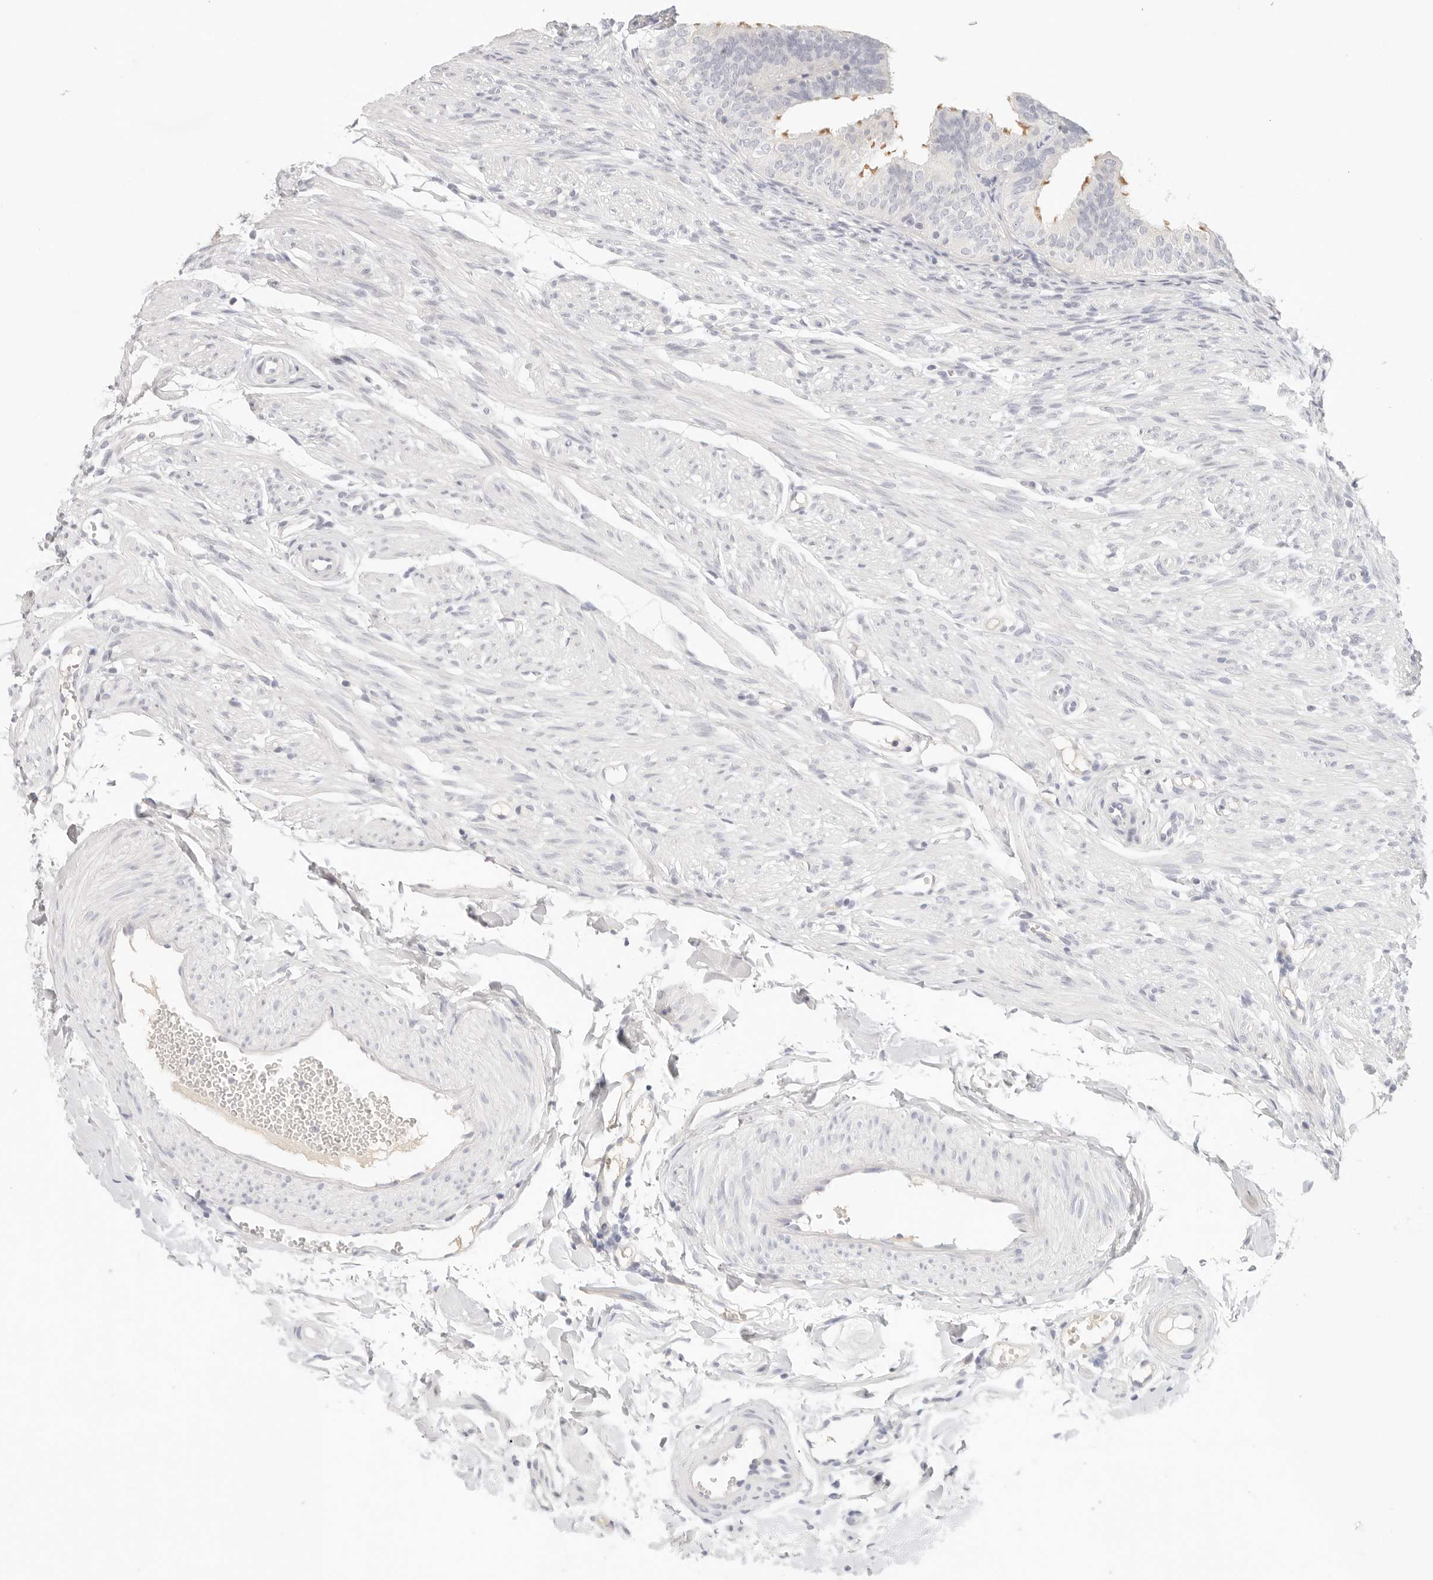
{"staining": {"intensity": "moderate", "quantity": "<25%", "location": "cytoplasmic/membranous"}, "tissue": "fallopian tube", "cell_type": "Glandular cells", "image_type": "normal", "snomed": [{"axis": "morphology", "description": "Normal tissue, NOS"}, {"axis": "topography", "description": "Fallopian tube"}], "caption": "A low amount of moderate cytoplasmic/membranous staining is seen in approximately <25% of glandular cells in unremarkable fallopian tube. The protein is stained brown, and the nuclei are stained in blue (DAB IHC with brightfield microscopy, high magnification).", "gene": "SPHK1", "patient": {"sex": "female", "age": 35}}